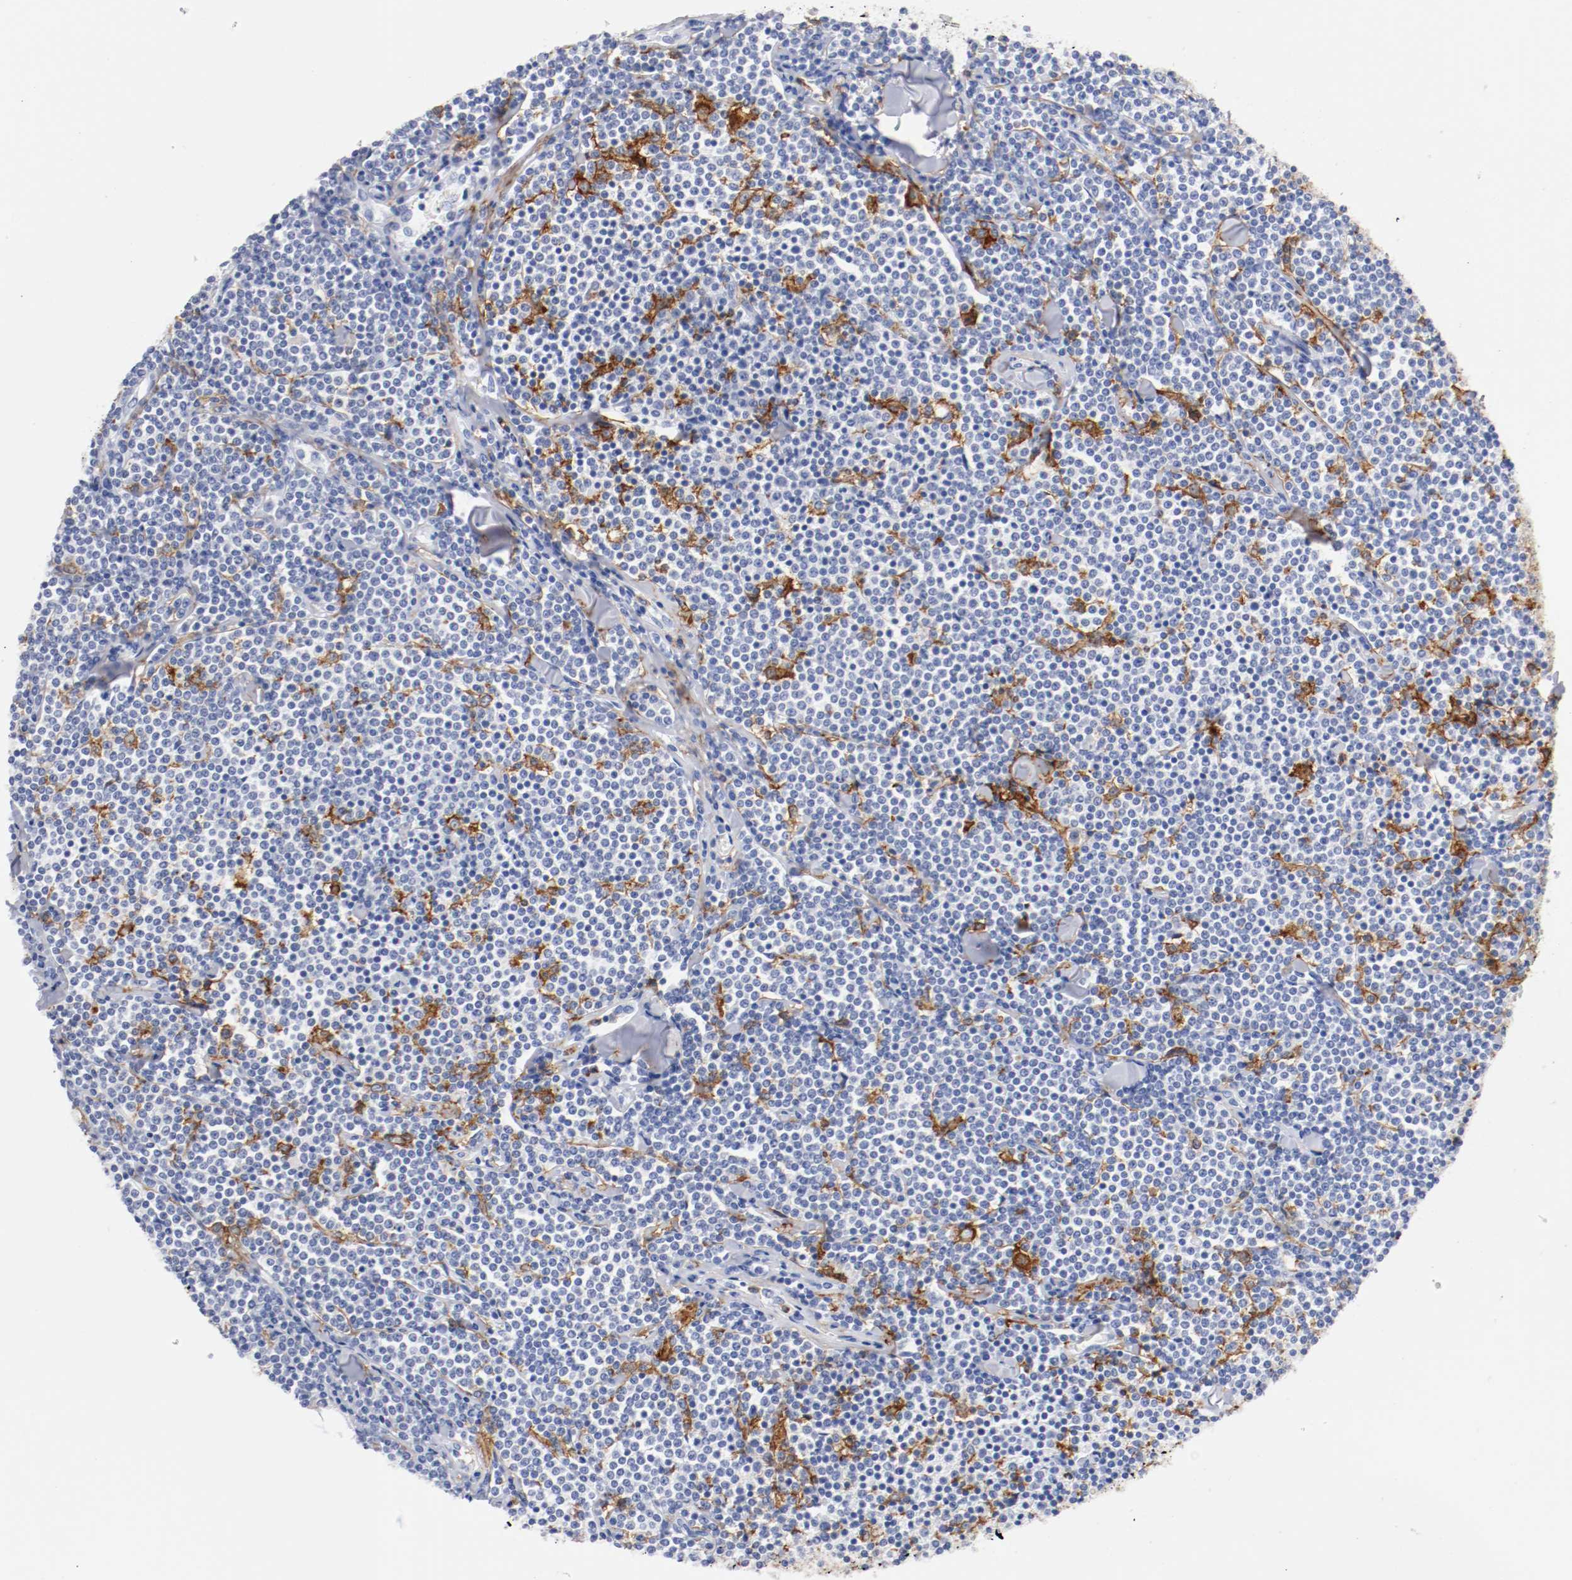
{"staining": {"intensity": "negative", "quantity": "none", "location": "none"}, "tissue": "lymphoma", "cell_type": "Tumor cells", "image_type": "cancer", "snomed": [{"axis": "morphology", "description": "Malignant lymphoma, non-Hodgkin's type, Low grade"}, {"axis": "topography", "description": "Soft tissue"}], "caption": "High power microscopy micrograph of an immunohistochemistry (IHC) image of malignant lymphoma, non-Hodgkin's type (low-grade), revealing no significant expression in tumor cells.", "gene": "ITGAX", "patient": {"sex": "male", "age": 92}}